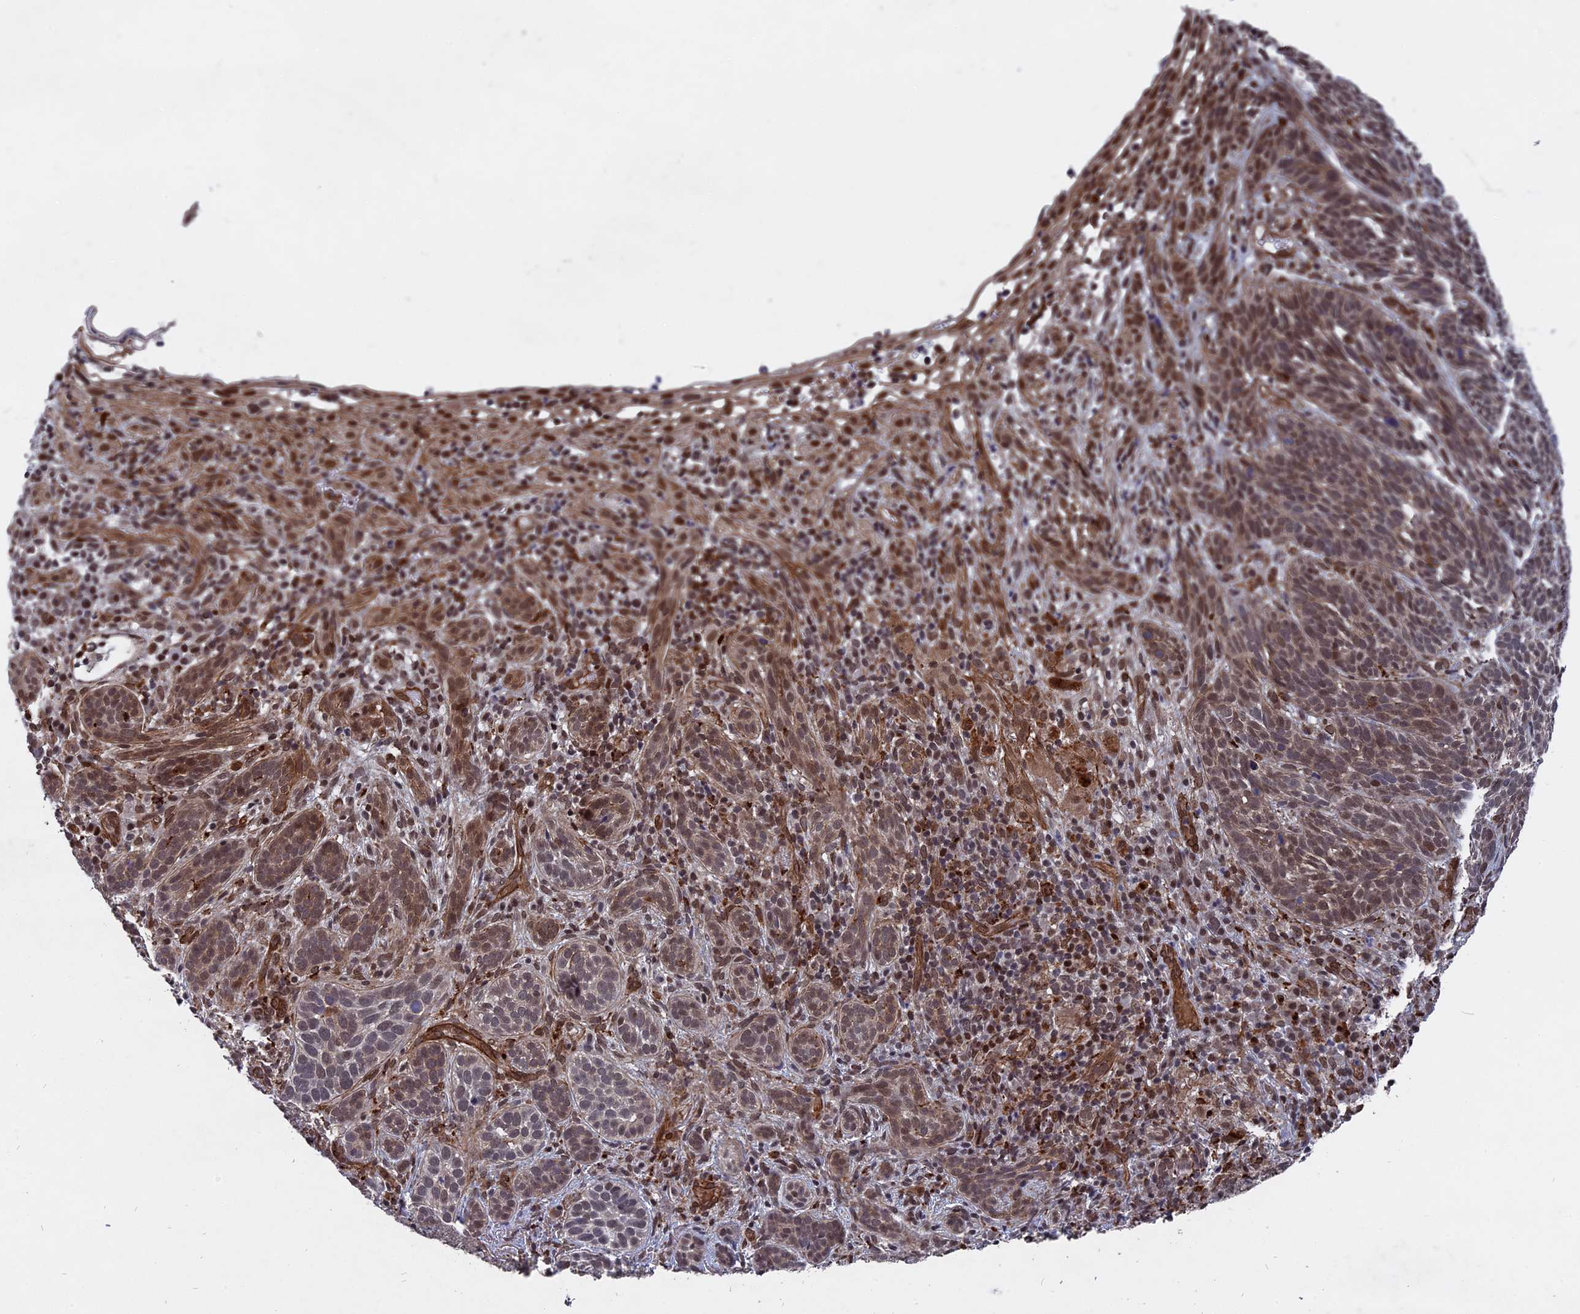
{"staining": {"intensity": "moderate", "quantity": ">75%", "location": "cytoplasmic/membranous,nuclear"}, "tissue": "skin cancer", "cell_type": "Tumor cells", "image_type": "cancer", "snomed": [{"axis": "morphology", "description": "Basal cell carcinoma"}, {"axis": "topography", "description": "Skin"}], "caption": "Tumor cells demonstrate moderate cytoplasmic/membranous and nuclear expression in approximately >75% of cells in basal cell carcinoma (skin).", "gene": "NOSIP", "patient": {"sex": "male", "age": 71}}